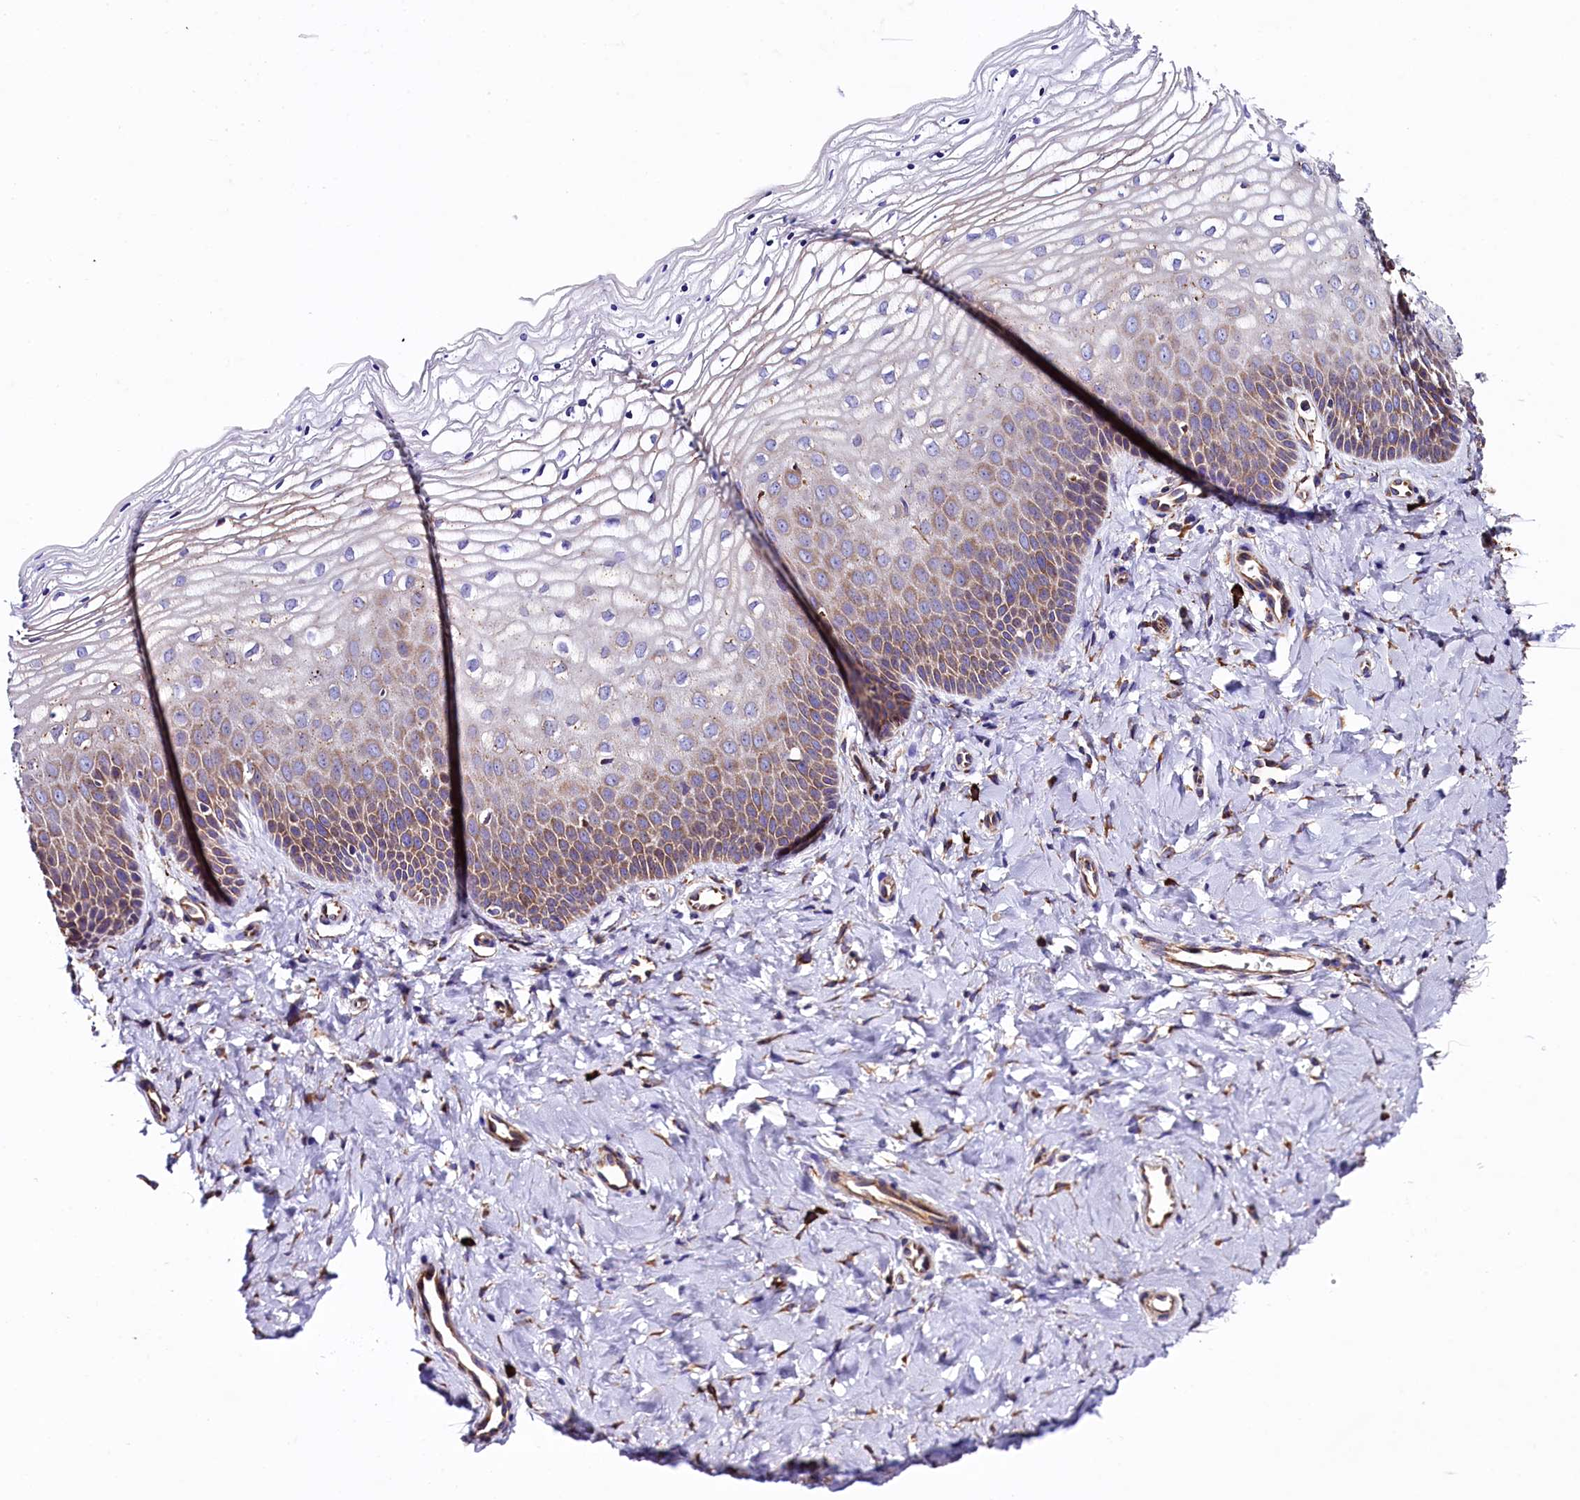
{"staining": {"intensity": "moderate", "quantity": "25%-75%", "location": "cytoplasmic/membranous"}, "tissue": "vagina", "cell_type": "Squamous epithelial cells", "image_type": "normal", "snomed": [{"axis": "morphology", "description": "Normal tissue, NOS"}, {"axis": "topography", "description": "Vagina"}], "caption": "Protein analysis of normal vagina reveals moderate cytoplasmic/membranous positivity in about 25%-75% of squamous epithelial cells. (DAB (3,3'-diaminobenzidine) IHC, brown staining for protein, blue staining for nuclei).", "gene": "CAPS2", "patient": {"sex": "female", "age": 68}}